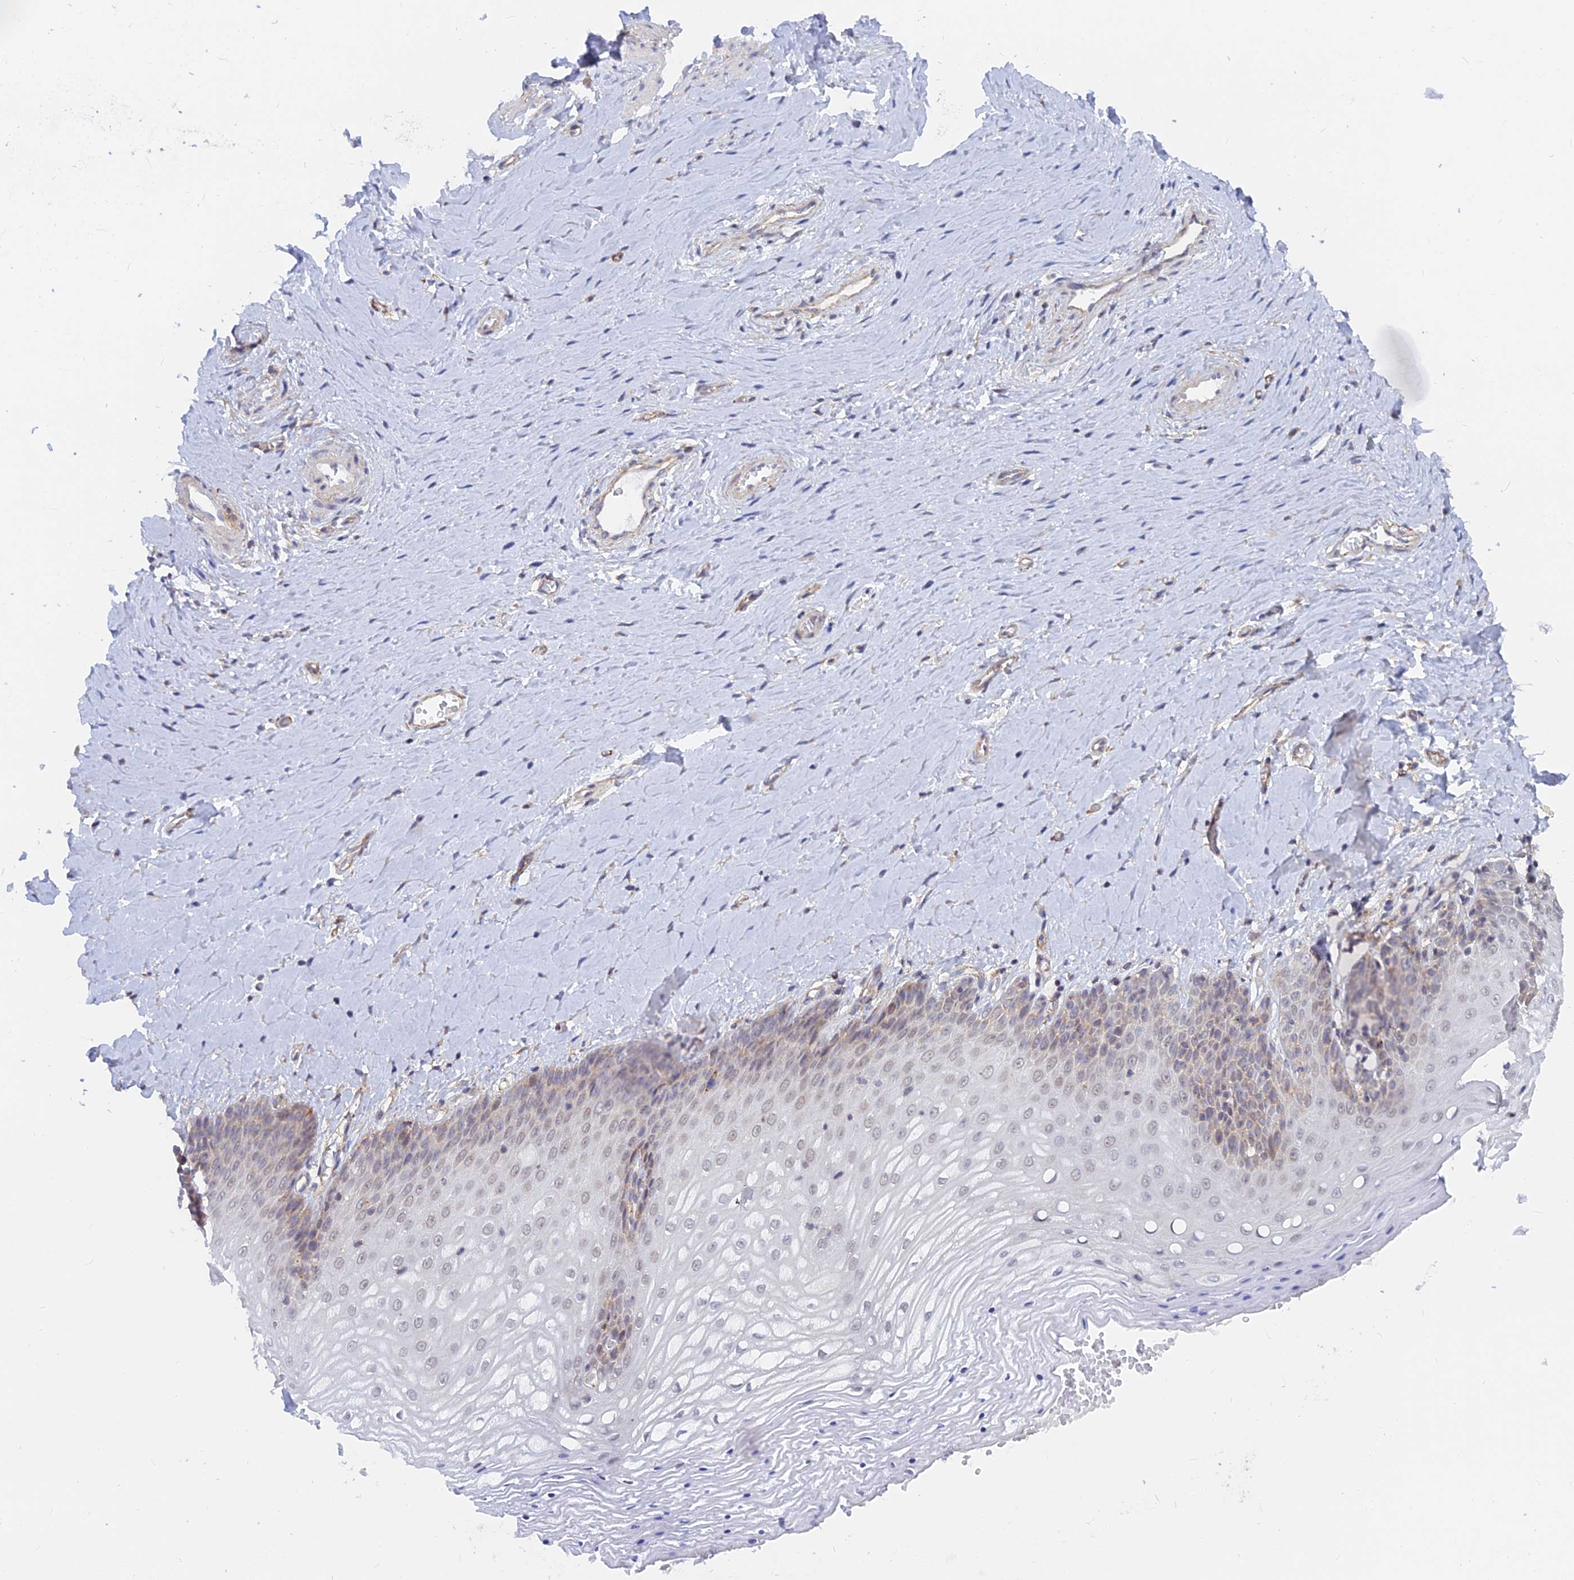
{"staining": {"intensity": "weak", "quantity": "<25%", "location": "nuclear"}, "tissue": "vagina", "cell_type": "Squamous epithelial cells", "image_type": "normal", "snomed": [{"axis": "morphology", "description": "Normal tissue, NOS"}, {"axis": "topography", "description": "Vagina"}], "caption": "This is an IHC image of unremarkable vagina. There is no expression in squamous epithelial cells.", "gene": "VSTM2L", "patient": {"sex": "female", "age": 65}}